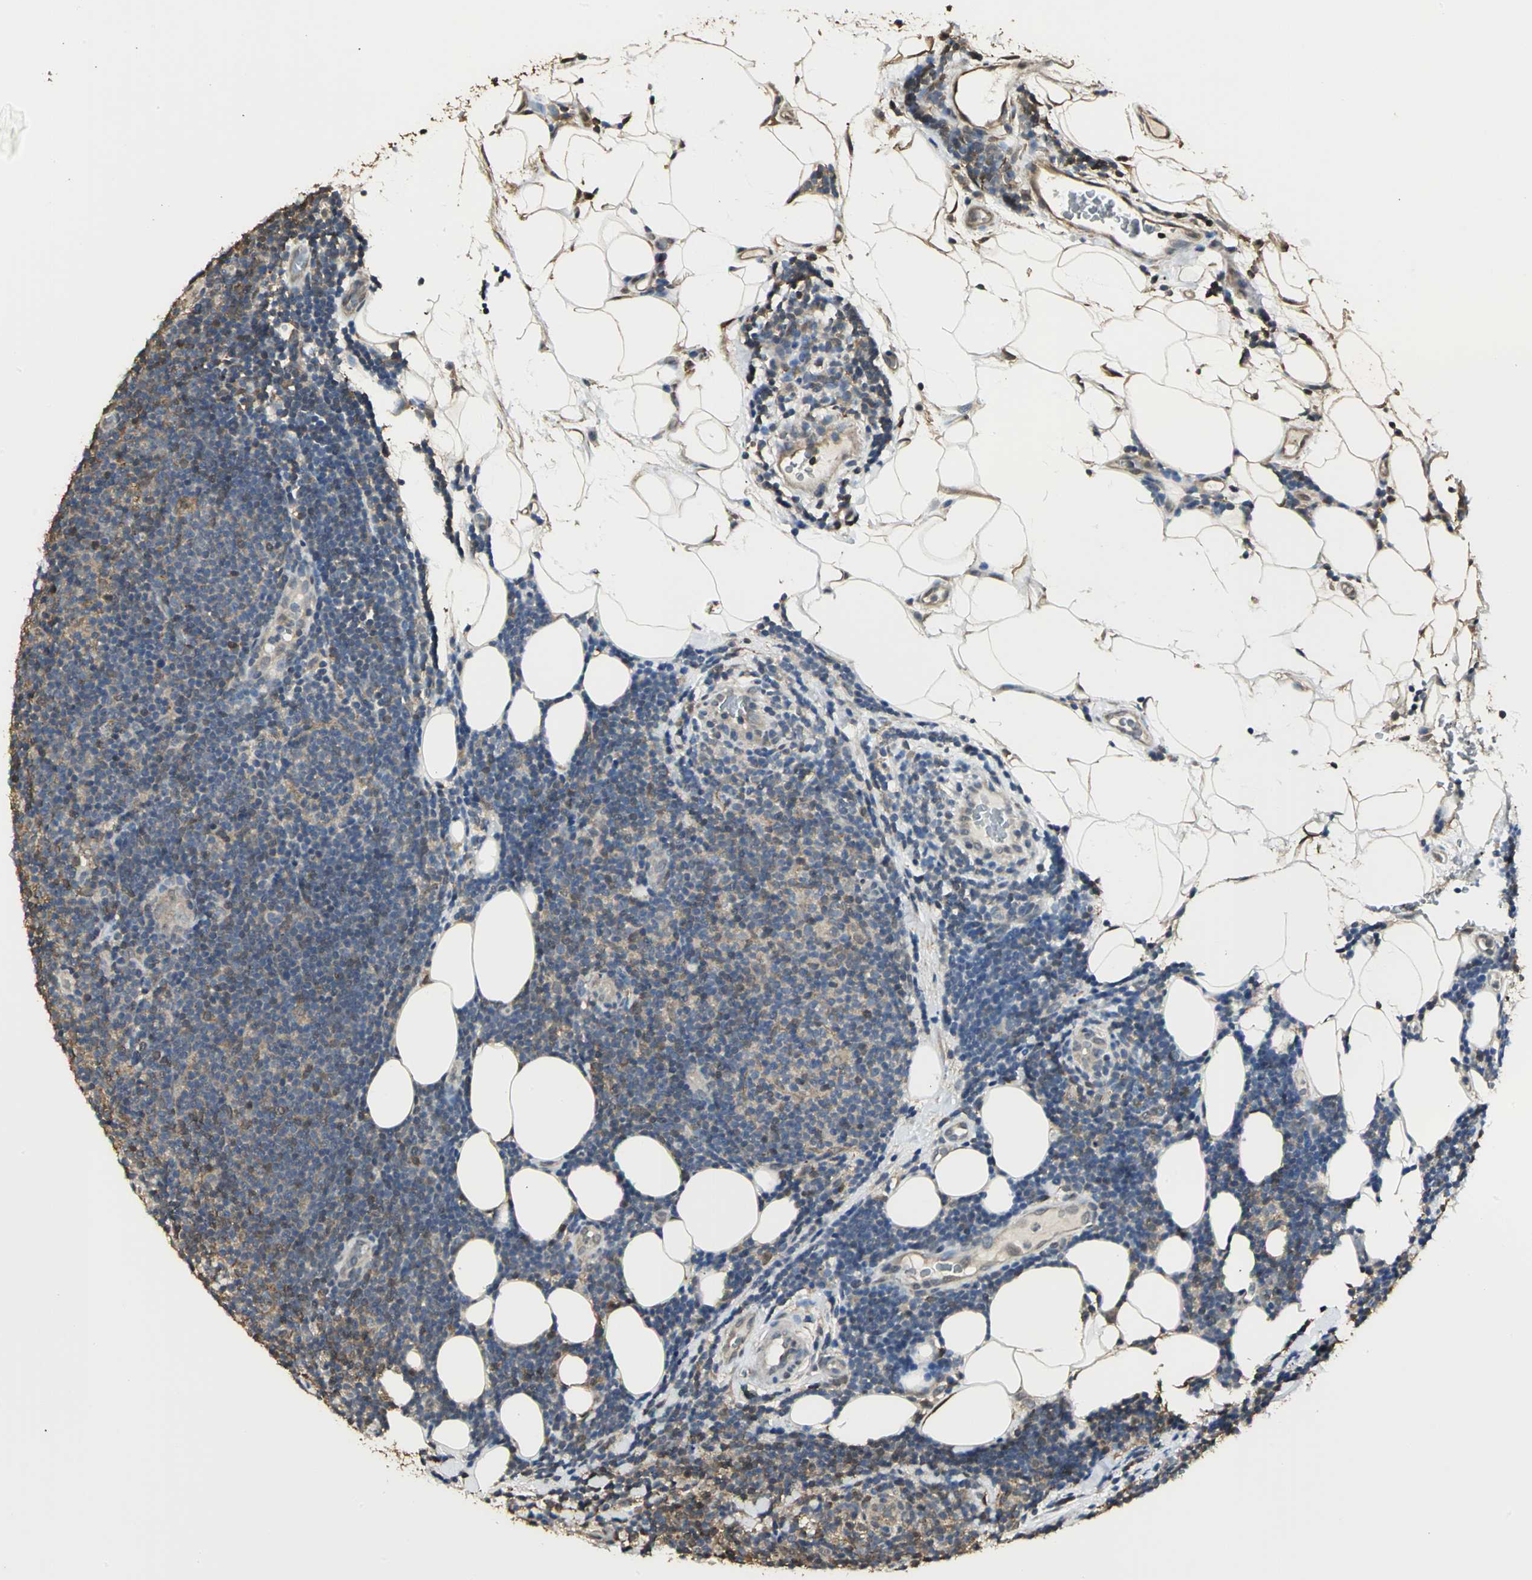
{"staining": {"intensity": "moderate", "quantity": "25%-75%", "location": "cytoplasmic/membranous,nuclear"}, "tissue": "lymphoma", "cell_type": "Tumor cells", "image_type": "cancer", "snomed": [{"axis": "morphology", "description": "Malignant lymphoma, non-Hodgkin's type, Low grade"}, {"axis": "topography", "description": "Lymph node"}], "caption": "Tumor cells exhibit medium levels of moderate cytoplasmic/membranous and nuclear positivity in approximately 25%-75% of cells in low-grade malignant lymphoma, non-Hodgkin's type.", "gene": "PARK7", "patient": {"sex": "male", "age": 83}}